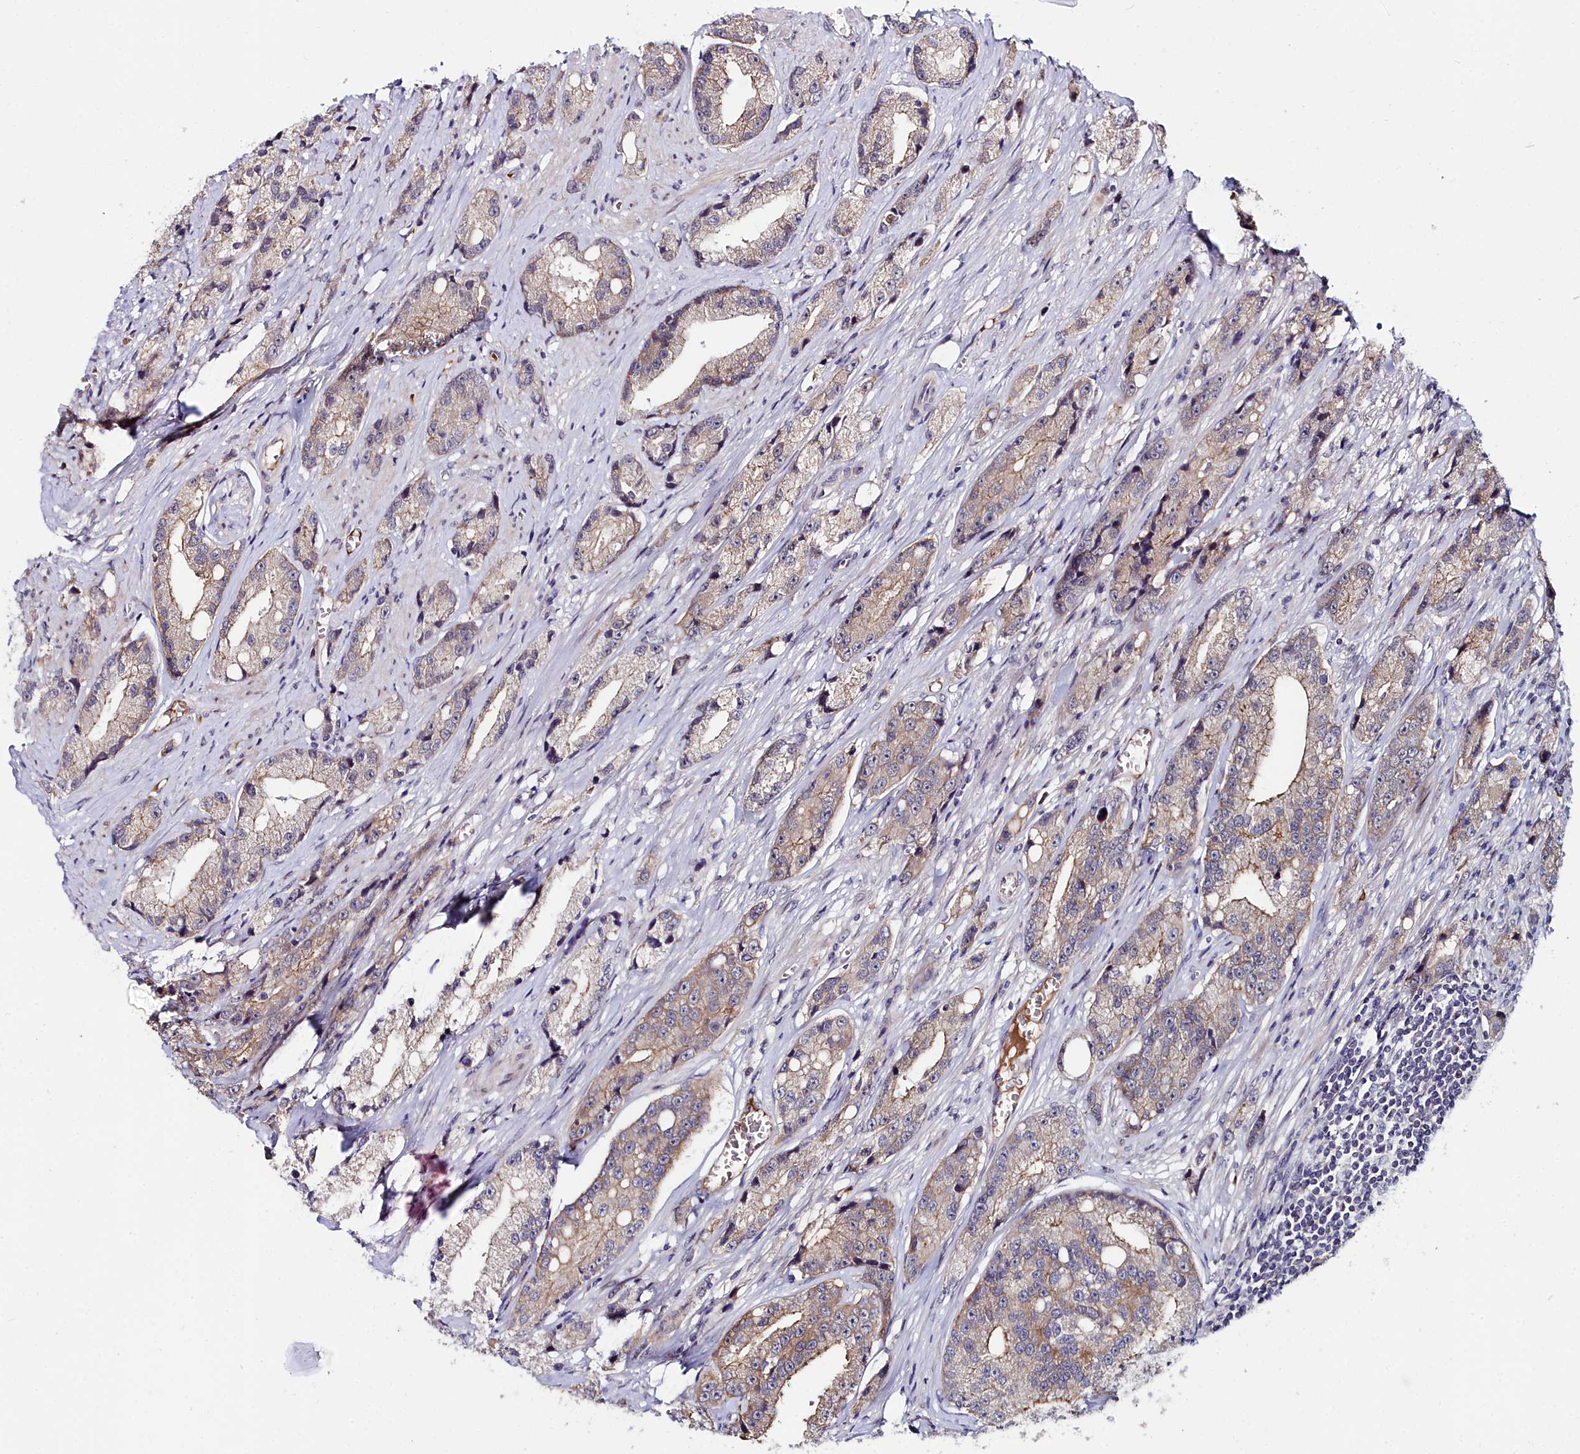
{"staining": {"intensity": "moderate", "quantity": "<25%", "location": "cytoplasmic/membranous"}, "tissue": "prostate cancer", "cell_type": "Tumor cells", "image_type": "cancer", "snomed": [{"axis": "morphology", "description": "Adenocarcinoma, High grade"}, {"axis": "topography", "description": "Prostate"}], "caption": "High-power microscopy captured an immunohistochemistry micrograph of prostate cancer (adenocarcinoma (high-grade)), revealing moderate cytoplasmic/membranous expression in about <25% of tumor cells.", "gene": "KCTD18", "patient": {"sex": "male", "age": 74}}